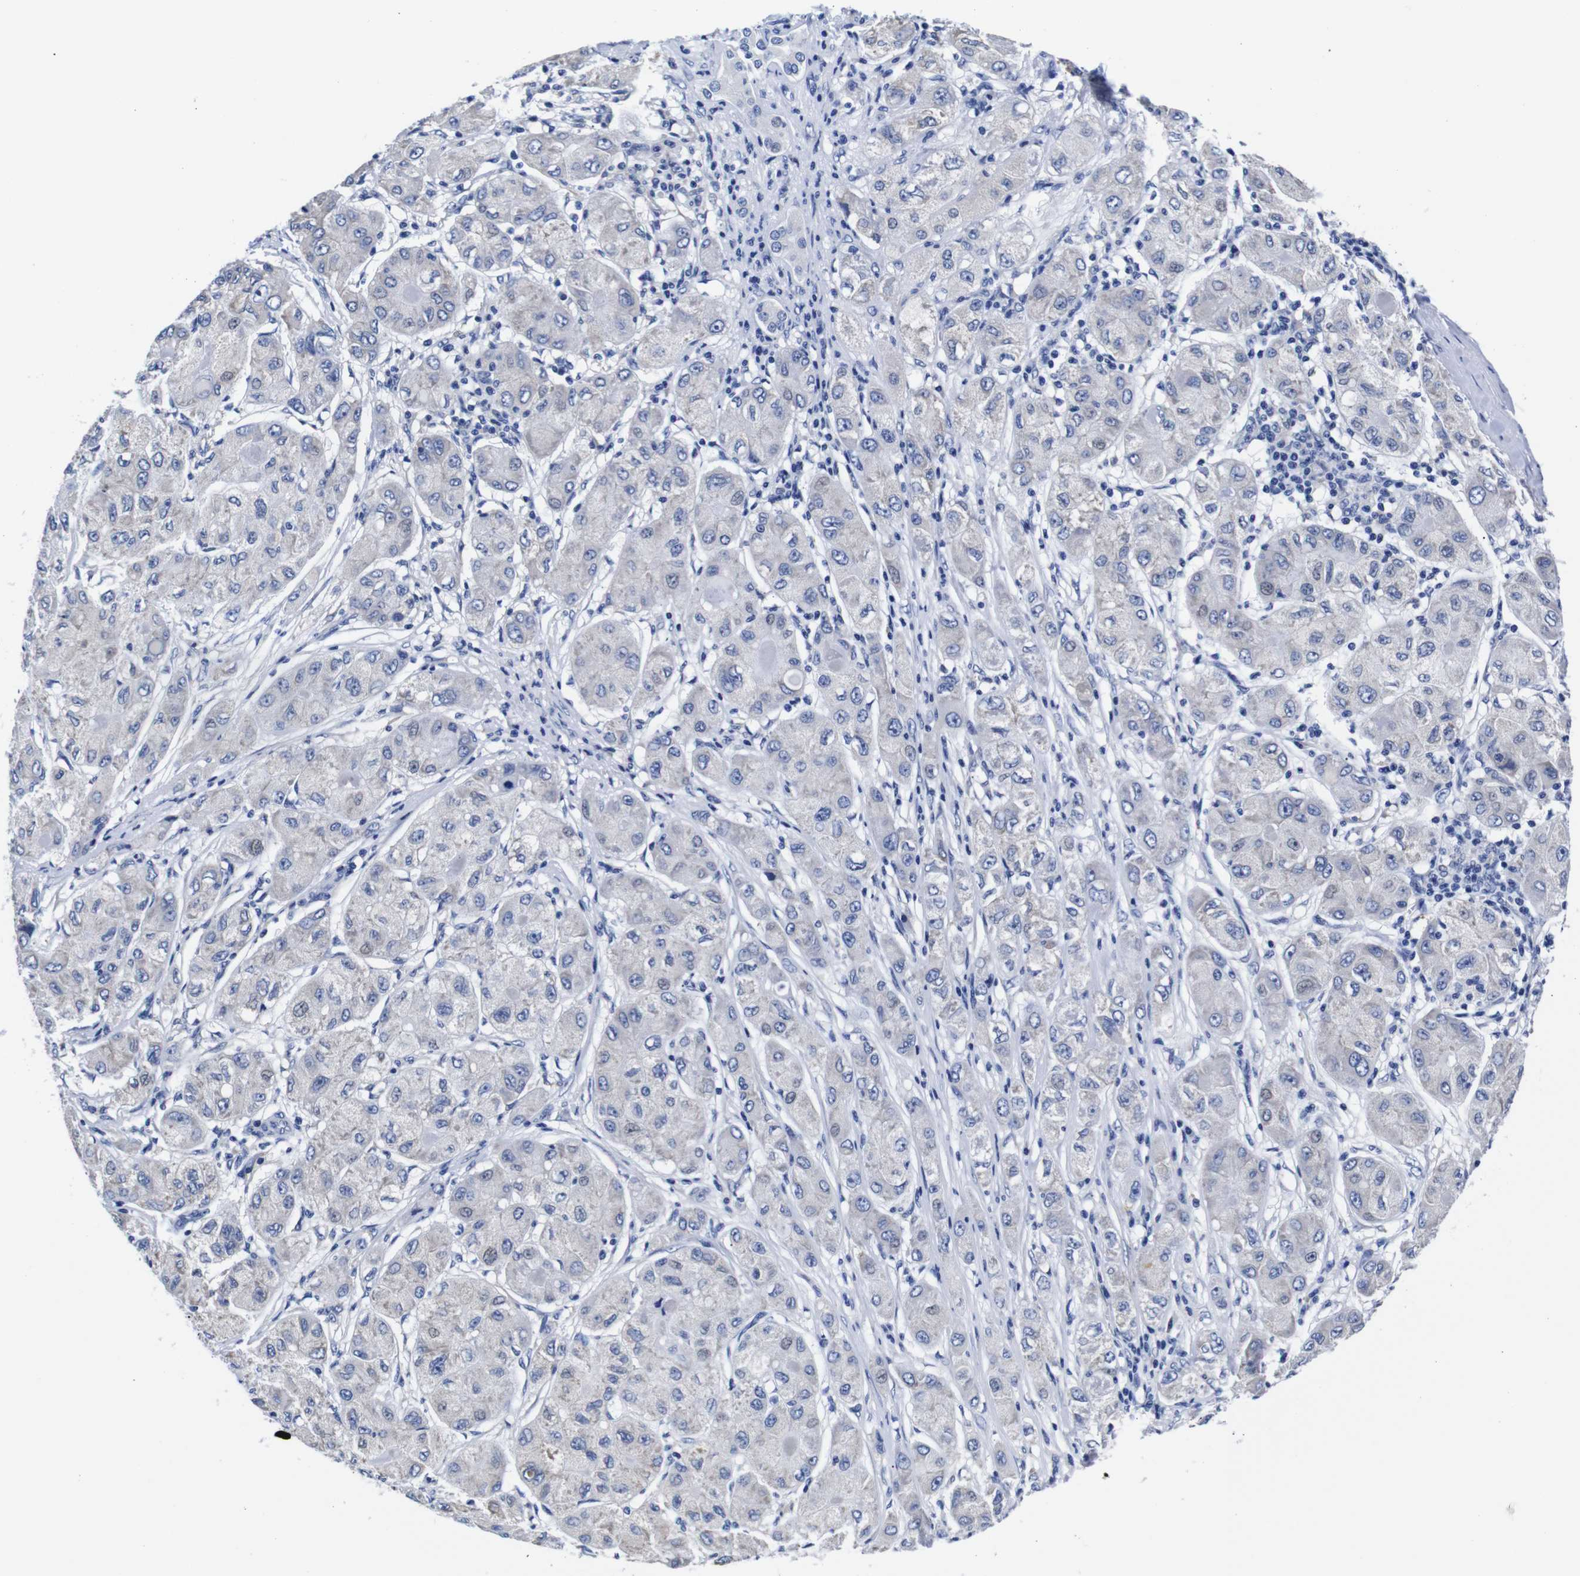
{"staining": {"intensity": "negative", "quantity": "none", "location": "none"}, "tissue": "liver cancer", "cell_type": "Tumor cells", "image_type": "cancer", "snomed": [{"axis": "morphology", "description": "Carcinoma, Hepatocellular, NOS"}, {"axis": "topography", "description": "Liver"}], "caption": "An immunohistochemistry (IHC) micrograph of liver hepatocellular carcinoma is shown. There is no staining in tumor cells of liver hepatocellular carcinoma.", "gene": "CLEC4G", "patient": {"sex": "male", "age": 80}}